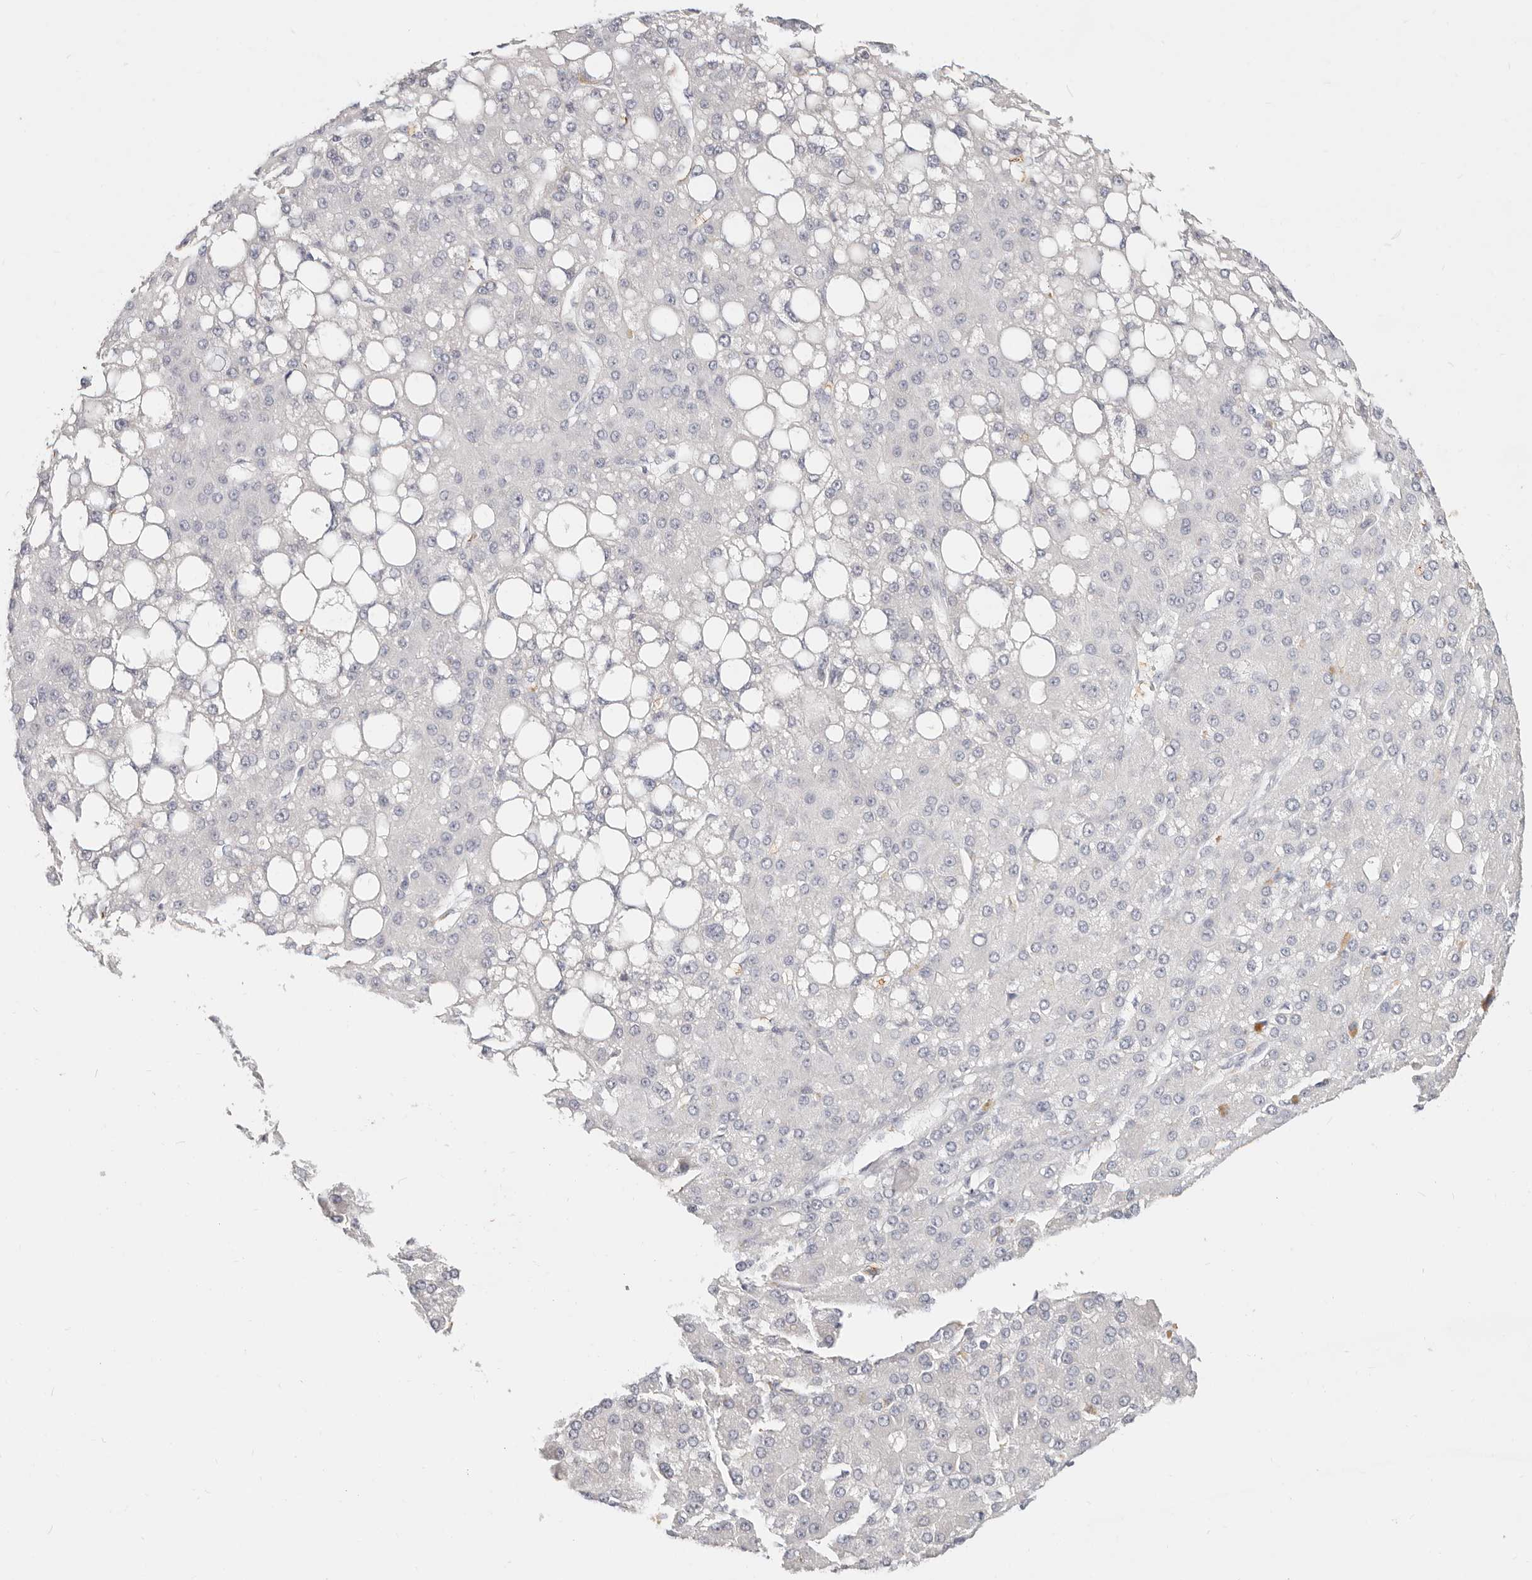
{"staining": {"intensity": "negative", "quantity": "none", "location": "none"}, "tissue": "liver cancer", "cell_type": "Tumor cells", "image_type": "cancer", "snomed": [{"axis": "morphology", "description": "Carcinoma, Hepatocellular, NOS"}, {"axis": "topography", "description": "Liver"}], "caption": "This is an immunohistochemistry (IHC) histopathology image of human liver cancer. There is no expression in tumor cells.", "gene": "TMEM63B", "patient": {"sex": "male", "age": 67}}